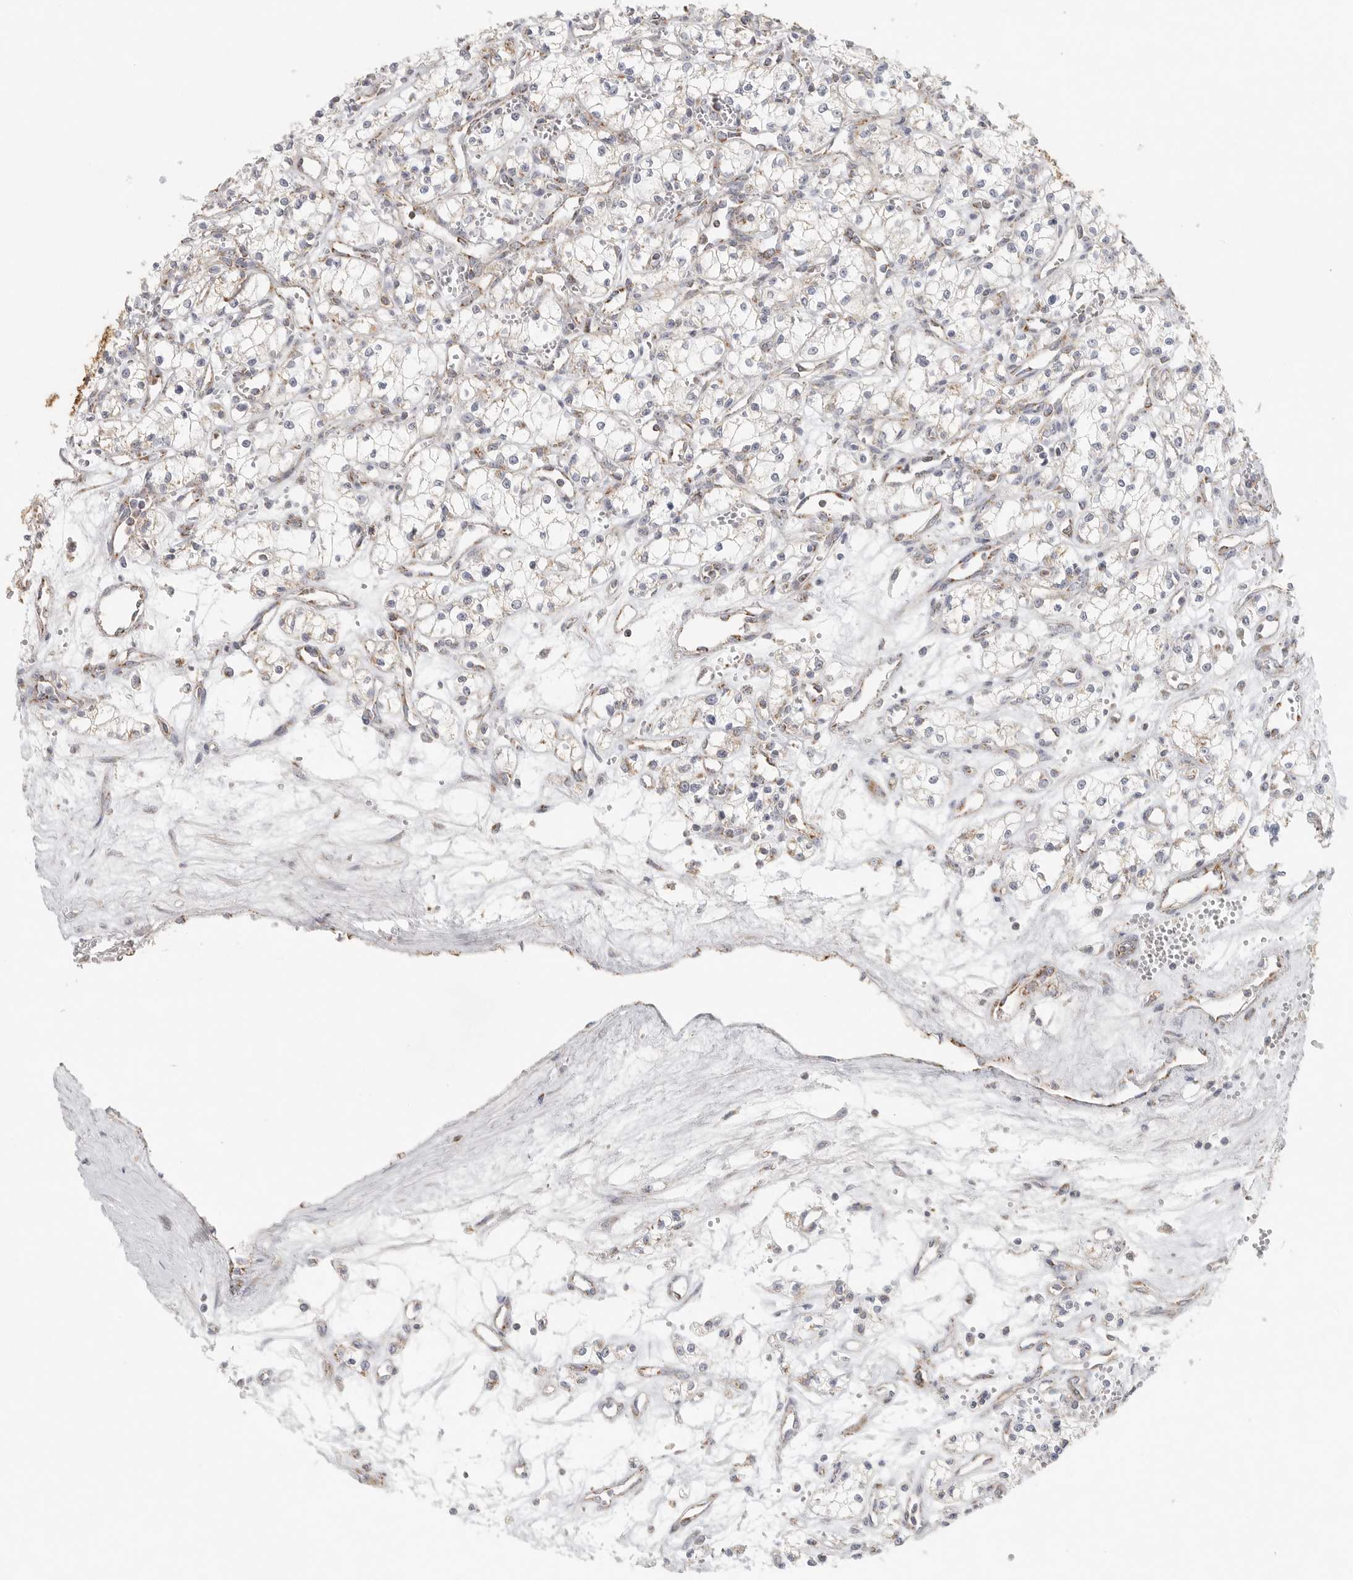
{"staining": {"intensity": "weak", "quantity": "<25%", "location": "cytoplasmic/membranous"}, "tissue": "renal cancer", "cell_type": "Tumor cells", "image_type": "cancer", "snomed": [{"axis": "morphology", "description": "Adenocarcinoma, NOS"}, {"axis": "topography", "description": "Kidney"}], "caption": "Immunohistochemical staining of human renal adenocarcinoma displays no significant positivity in tumor cells.", "gene": "SLC25A26", "patient": {"sex": "male", "age": 59}}